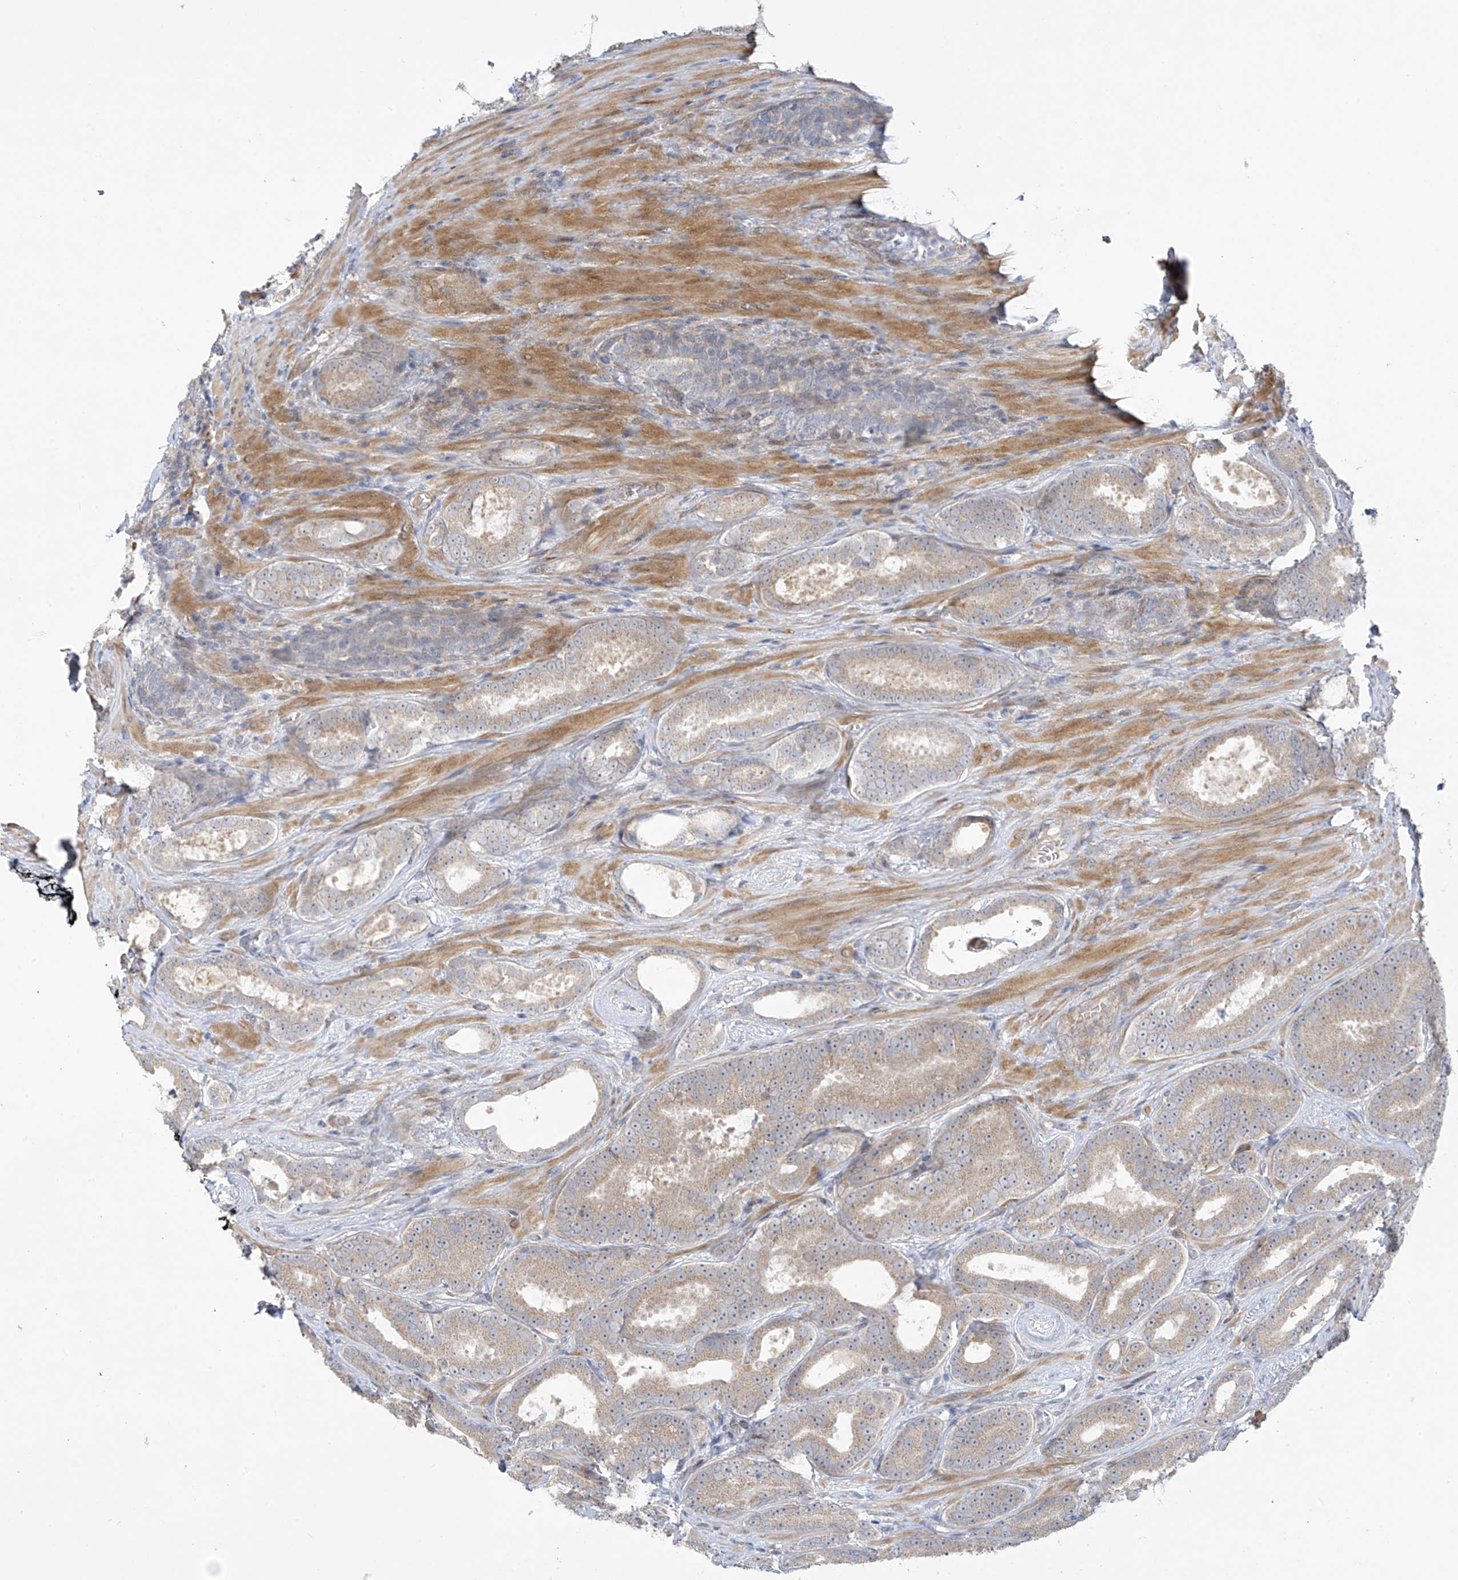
{"staining": {"intensity": "weak", "quantity": ">75%", "location": "cytoplasmic/membranous"}, "tissue": "prostate cancer", "cell_type": "Tumor cells", "image_type": "cancer", "snomed": [{"axis": "morphology", "description": "Adenocarcinoma, High grade"}, {"axis": "topography", "description": "Prostate"}], "caption": "Immunohistochemical staining of adenocarcinoma (high-grade) (prostate) demonstrates low levels of weak cytoplasmic/membranous protein expression in about >75% of tumor cells.", "gene": "ZNF641", "patient": {"sex": "male", "age": 66}}